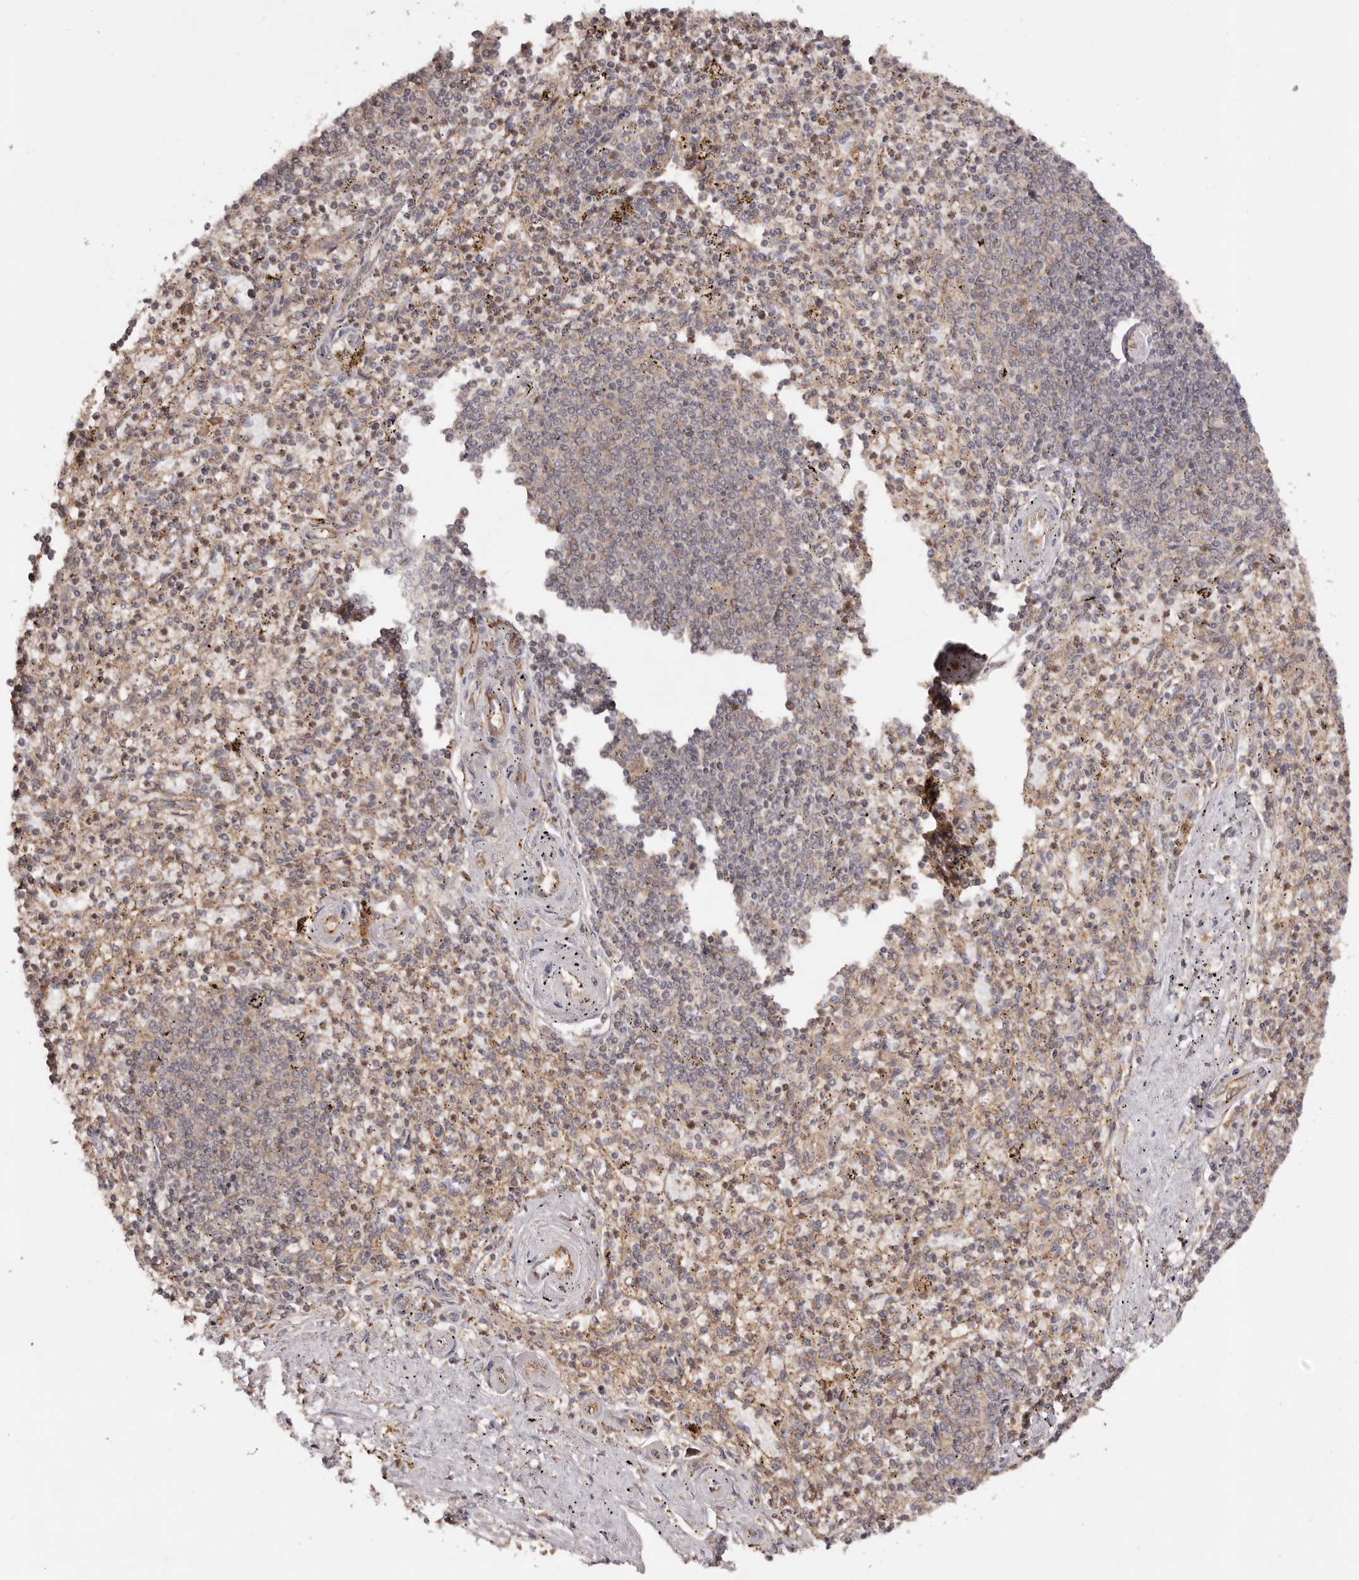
{"staining": {"intensity": "moderate", "quantity": "<25%", "location": "cytoplasmic/membranous"}, "tissue": "spleen", "cell_type": "Cells in red pulp", "image_type": "normal", "snomed": [{"axis": "morphology", "description": "Normal tissue, NOS"}, {"axis": "topography", "description": "Spleen"}], "caption": "Cells in red pulp reveal moderate cytoplasmic/membranous expression in about <25% of cells in normal spleen. (brown staining indicates protein expression, while blue staining denotes nuclei).", "gene": "RPS6", "patient": {"sex": "male", "age": 72}}